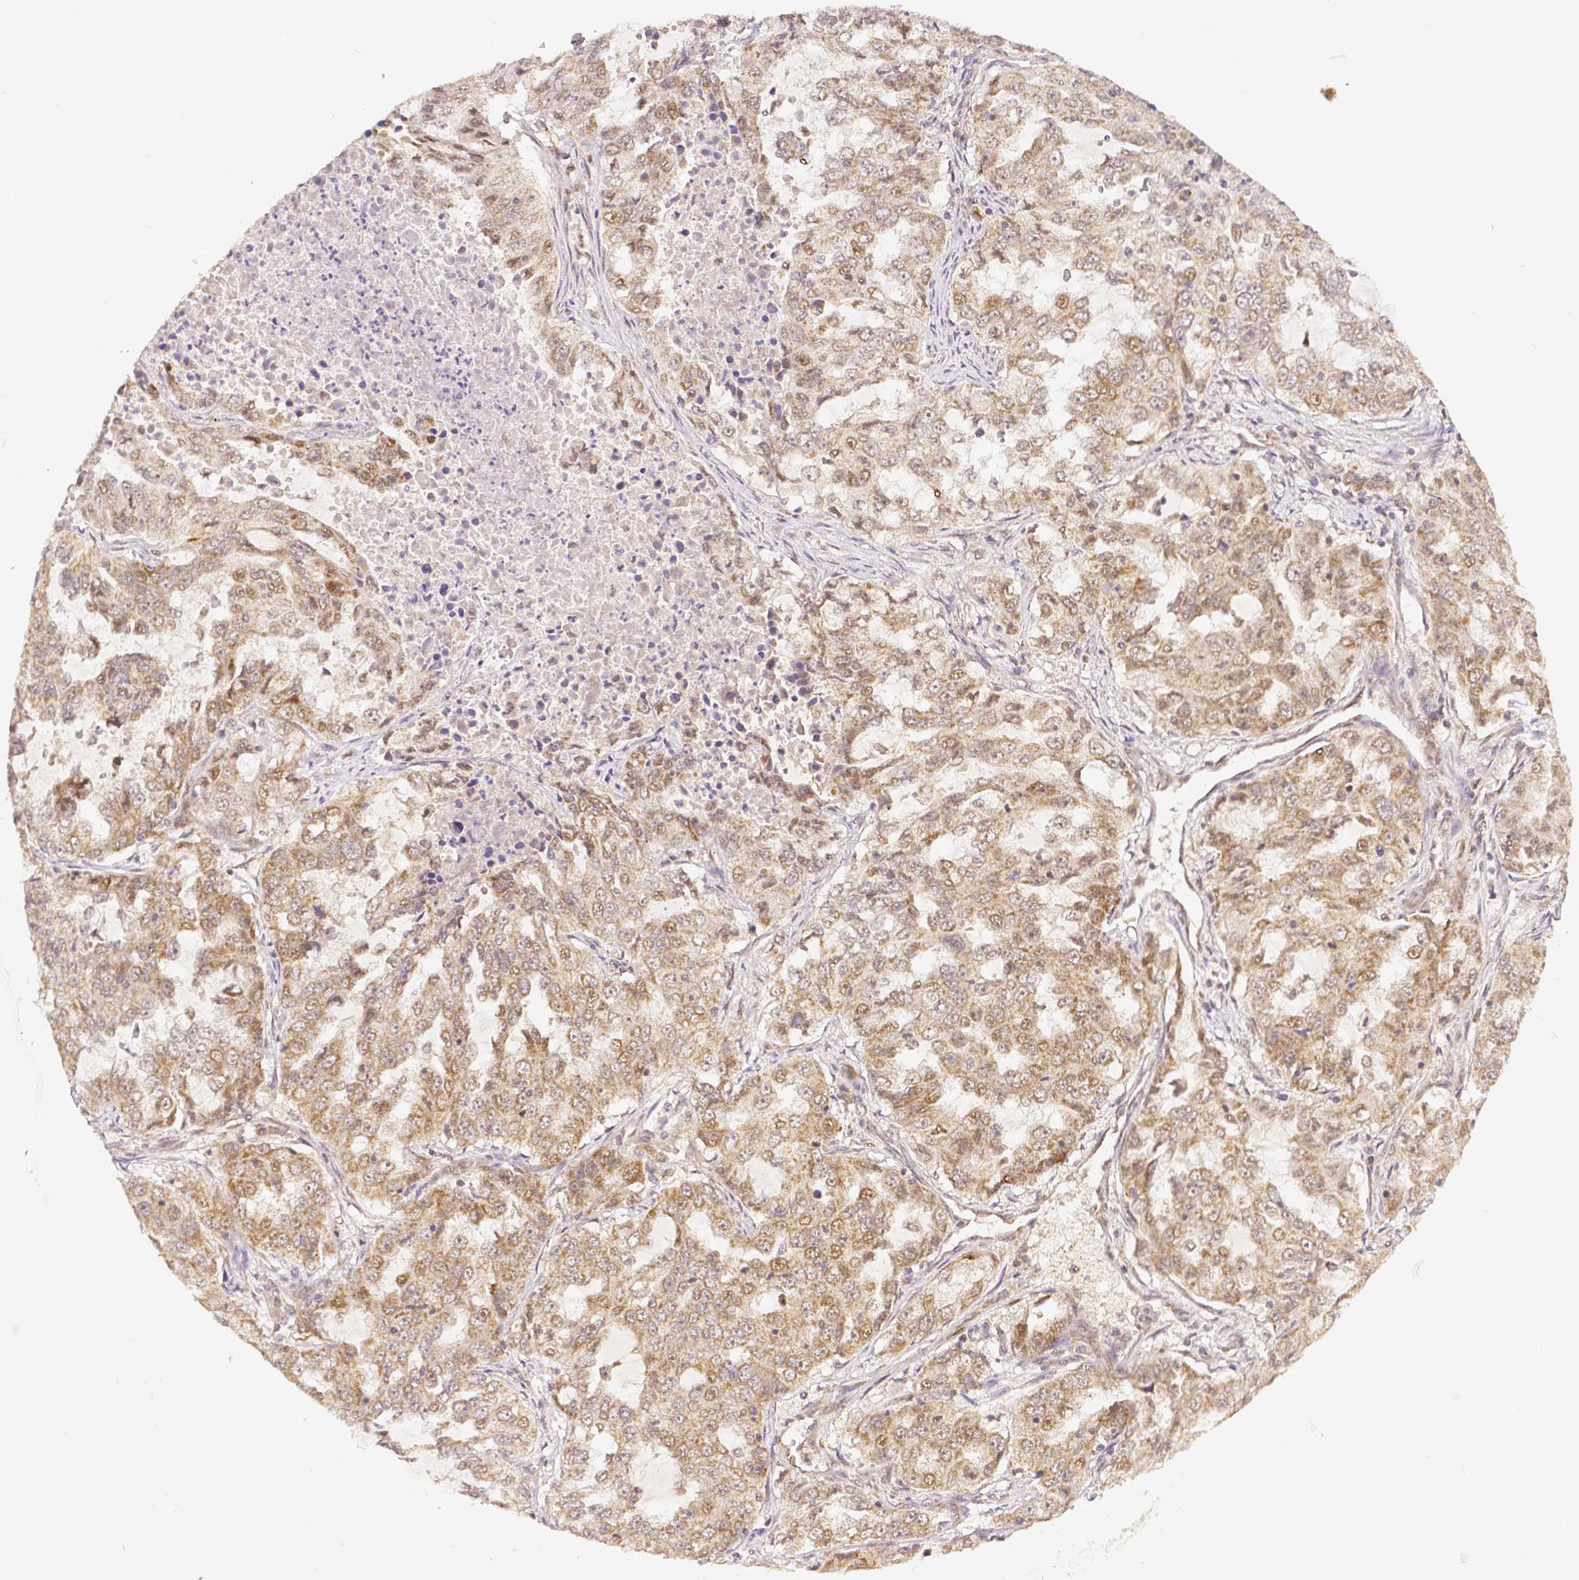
{"staining": {"intensity": "moderate", "quantity": ">75%", "location": "cytoplasmic/membranous,nuclear"}, "tissue": "lung cancer", "cell_type": "Tumor cells", "image_type": "cancer", "snomed": [{"axis": "morphology", "description": "Adenocarcinoma, NOS"}, {"axis": "topography", "description": "Lung"}], "caption": "IHC of human lung cancer exhibits medium levels of moderate cytoplasmic/membranous and nuclear positivity in about >75% of tumor cells. The staining was performed using DAB (3,3'-diaminobenzidine) to visualize the protein expression in brown, while the nuclei were stained in blue with hematoxylin (Magnification: 20x).", "gene": "RHOT1", "patient": {"sex": "female", "age": 61}}